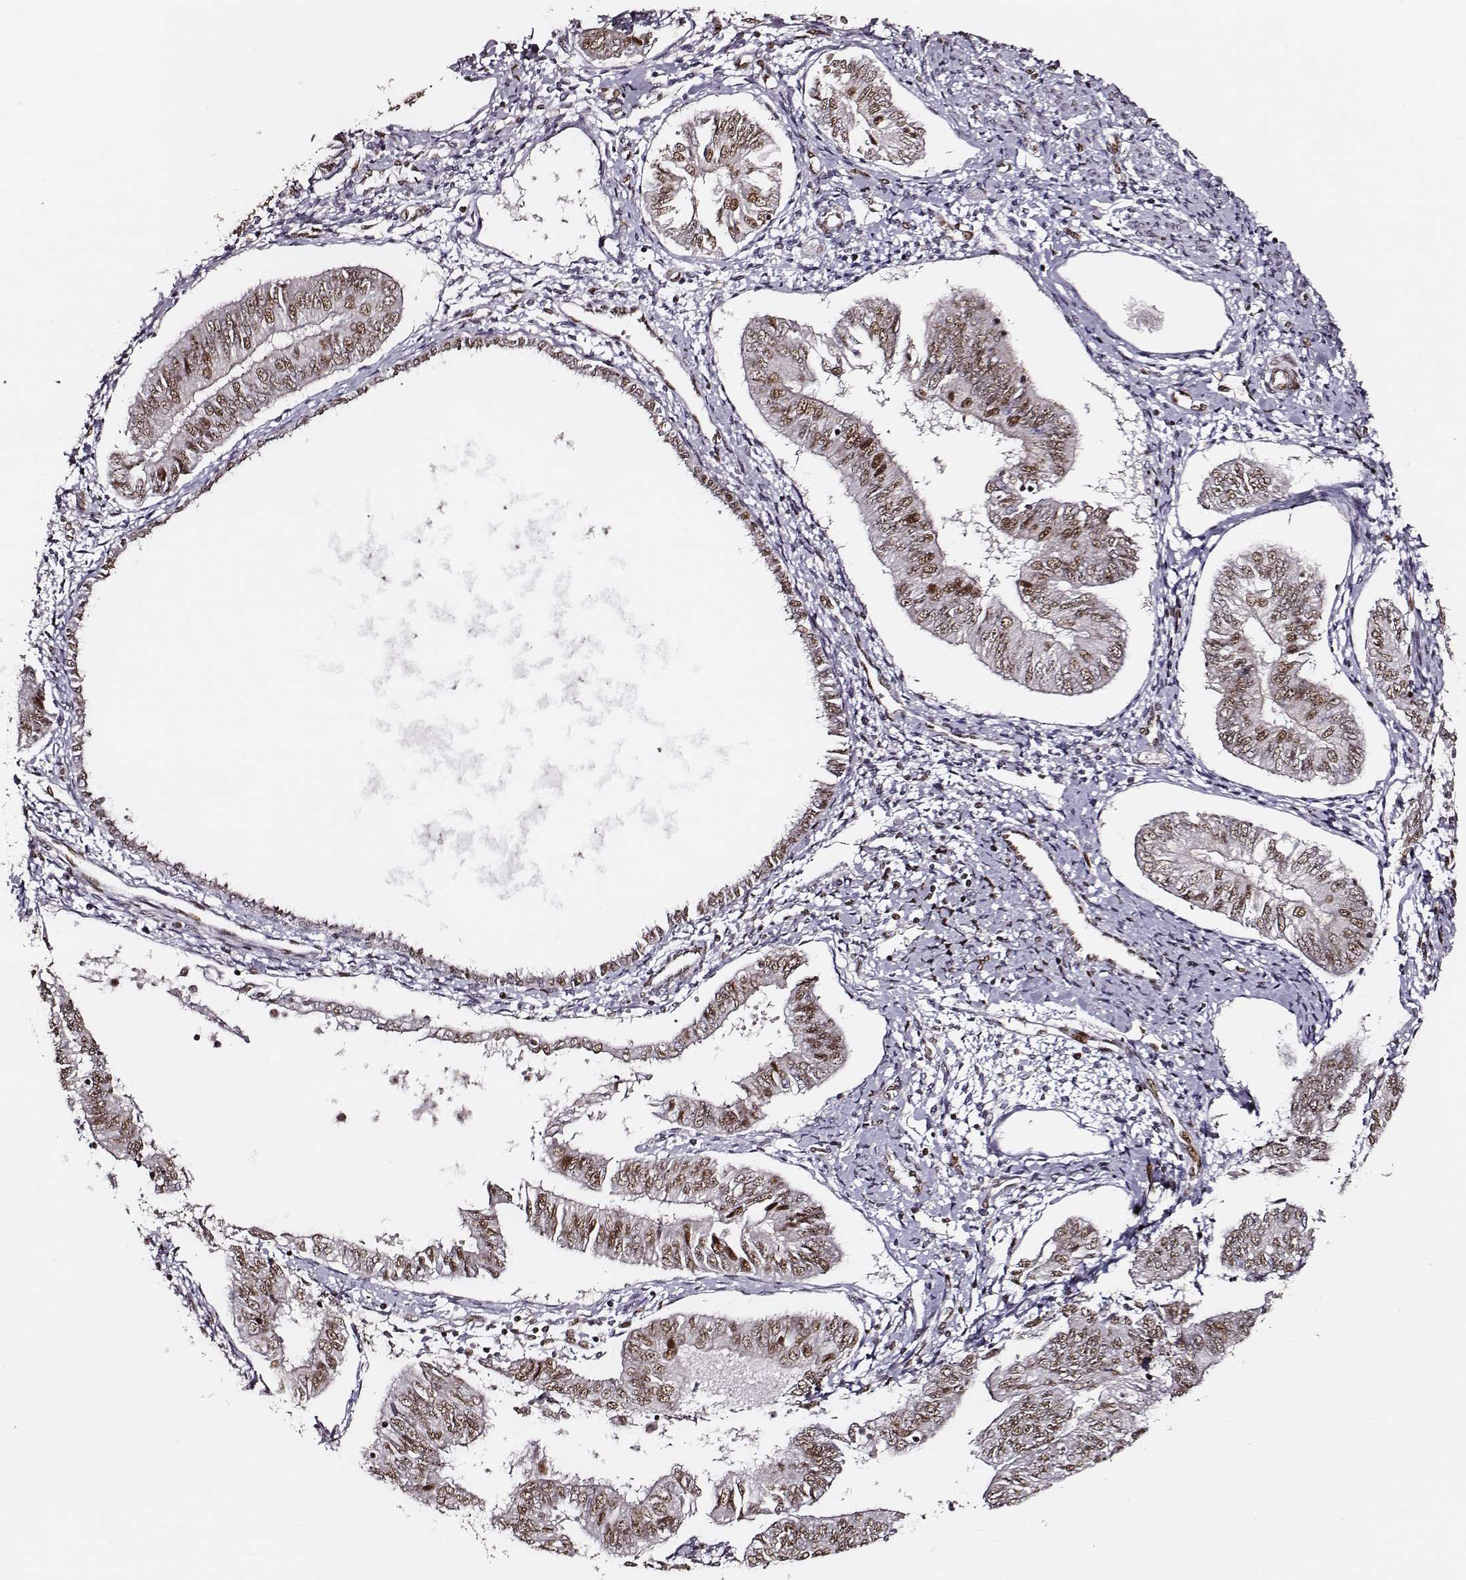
{"staining": {"intensity": "moderate", "quantity": ">75%", "location": "nuclear"}, "tissue": "endometrial cancer", "cell_type": "Tumor cells", "image_type": "cancer", "snomed": [{"axis": "morphology", "description": "Adenocarcinoma, NOS"}, {"axis": "topography", "description": "Endometrium"}], "caption": "Immunohistochemistry histopathology image of neoplastic tissue: endometrial cancer (adenocarcinoma) stained using immunohistochemistry reveals medium levels of moderate protein expression localized specifically in the nuclear of tumor cells, appearing as a nuclear brown color.", "gene": "PPARA", "patient": {"sex": "female", "age": 58}}